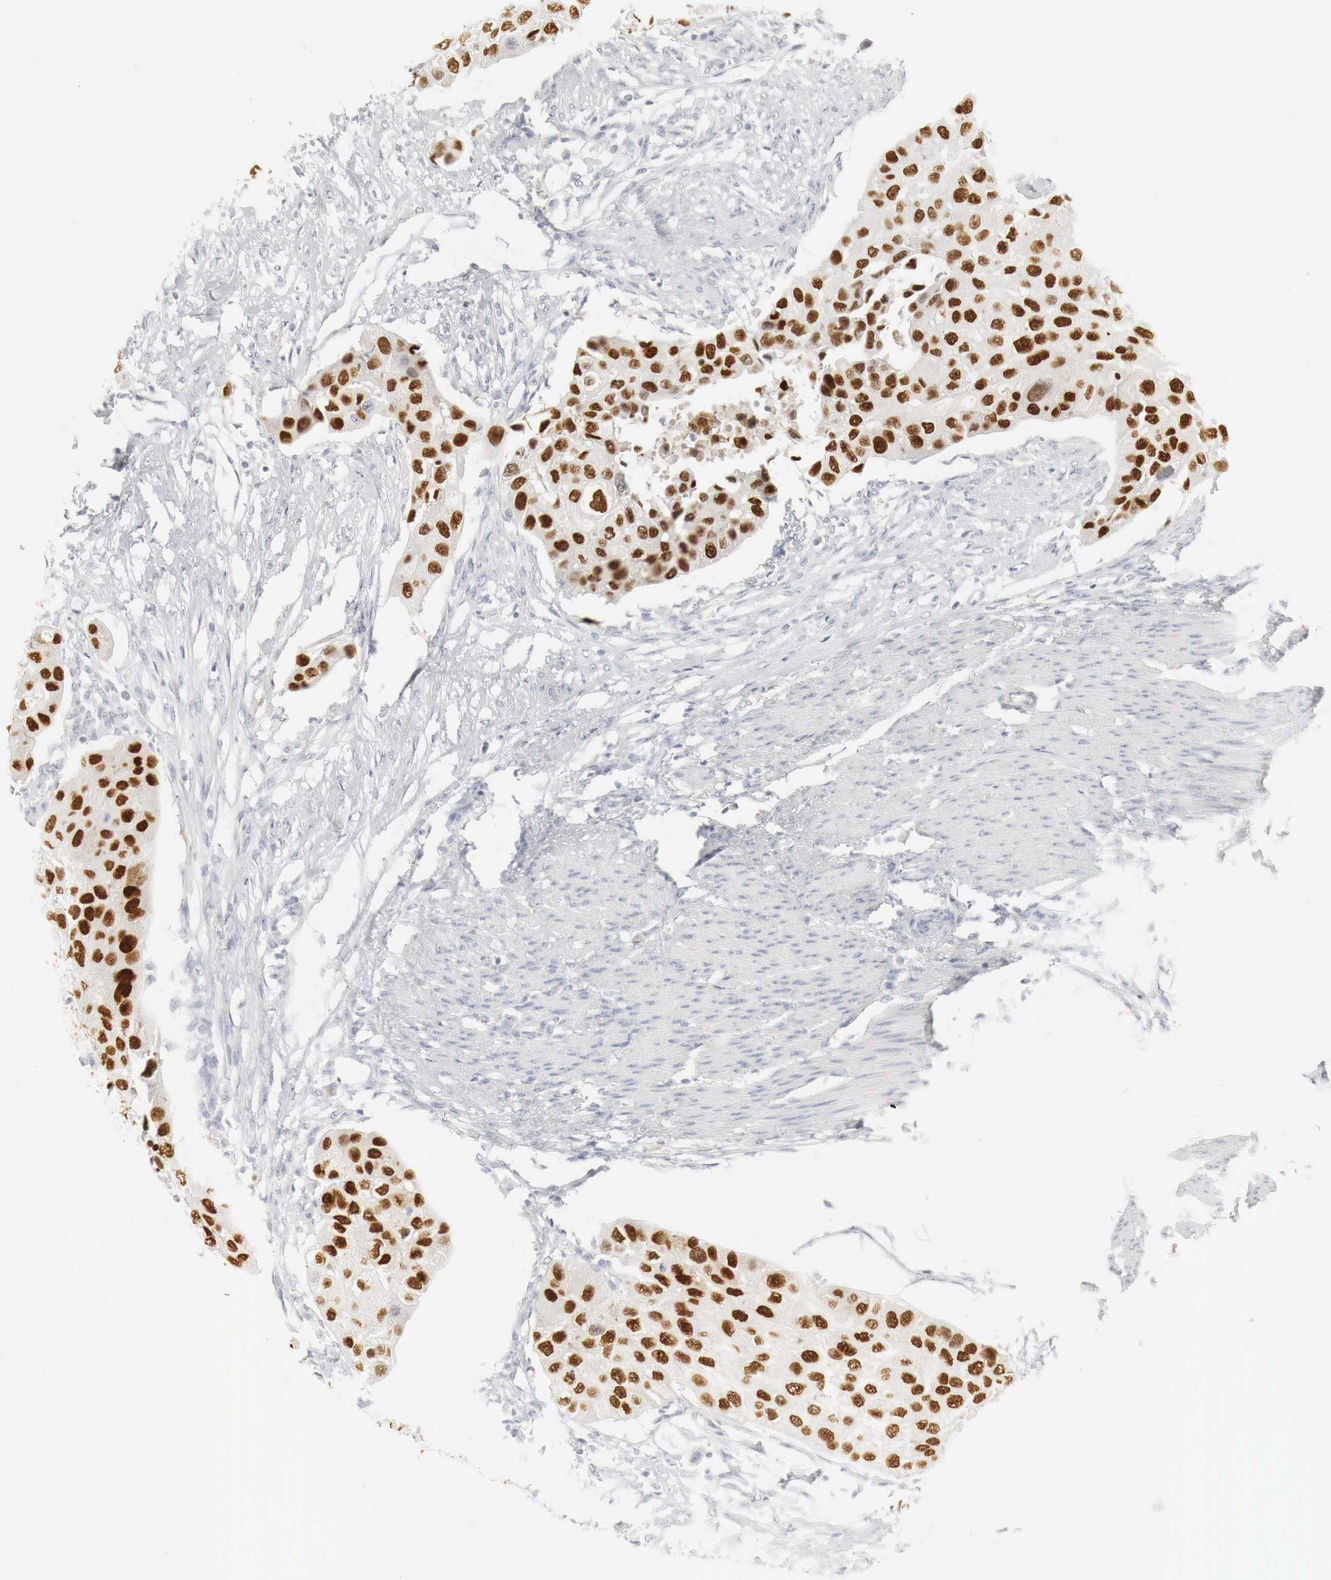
{"staining": {"intensity": "strong", "quantity": ">75%", "location": "nuclear"}, "tissue": "urothelial cancer", "cell_type": "Tumor cells", "image_type": "cancer", "snomed": [{"axis": "morphology", "description": "Urothelial carcinoma, High grade"}, {"axis": "topography", "description": "Urinary bladder"}], "caption": "Human urothelial cancer stained with a protein marker demonstrates strong staining in tumor cells.", "gene": "TP63", "patient": {"sex": "male", "age": 55}}